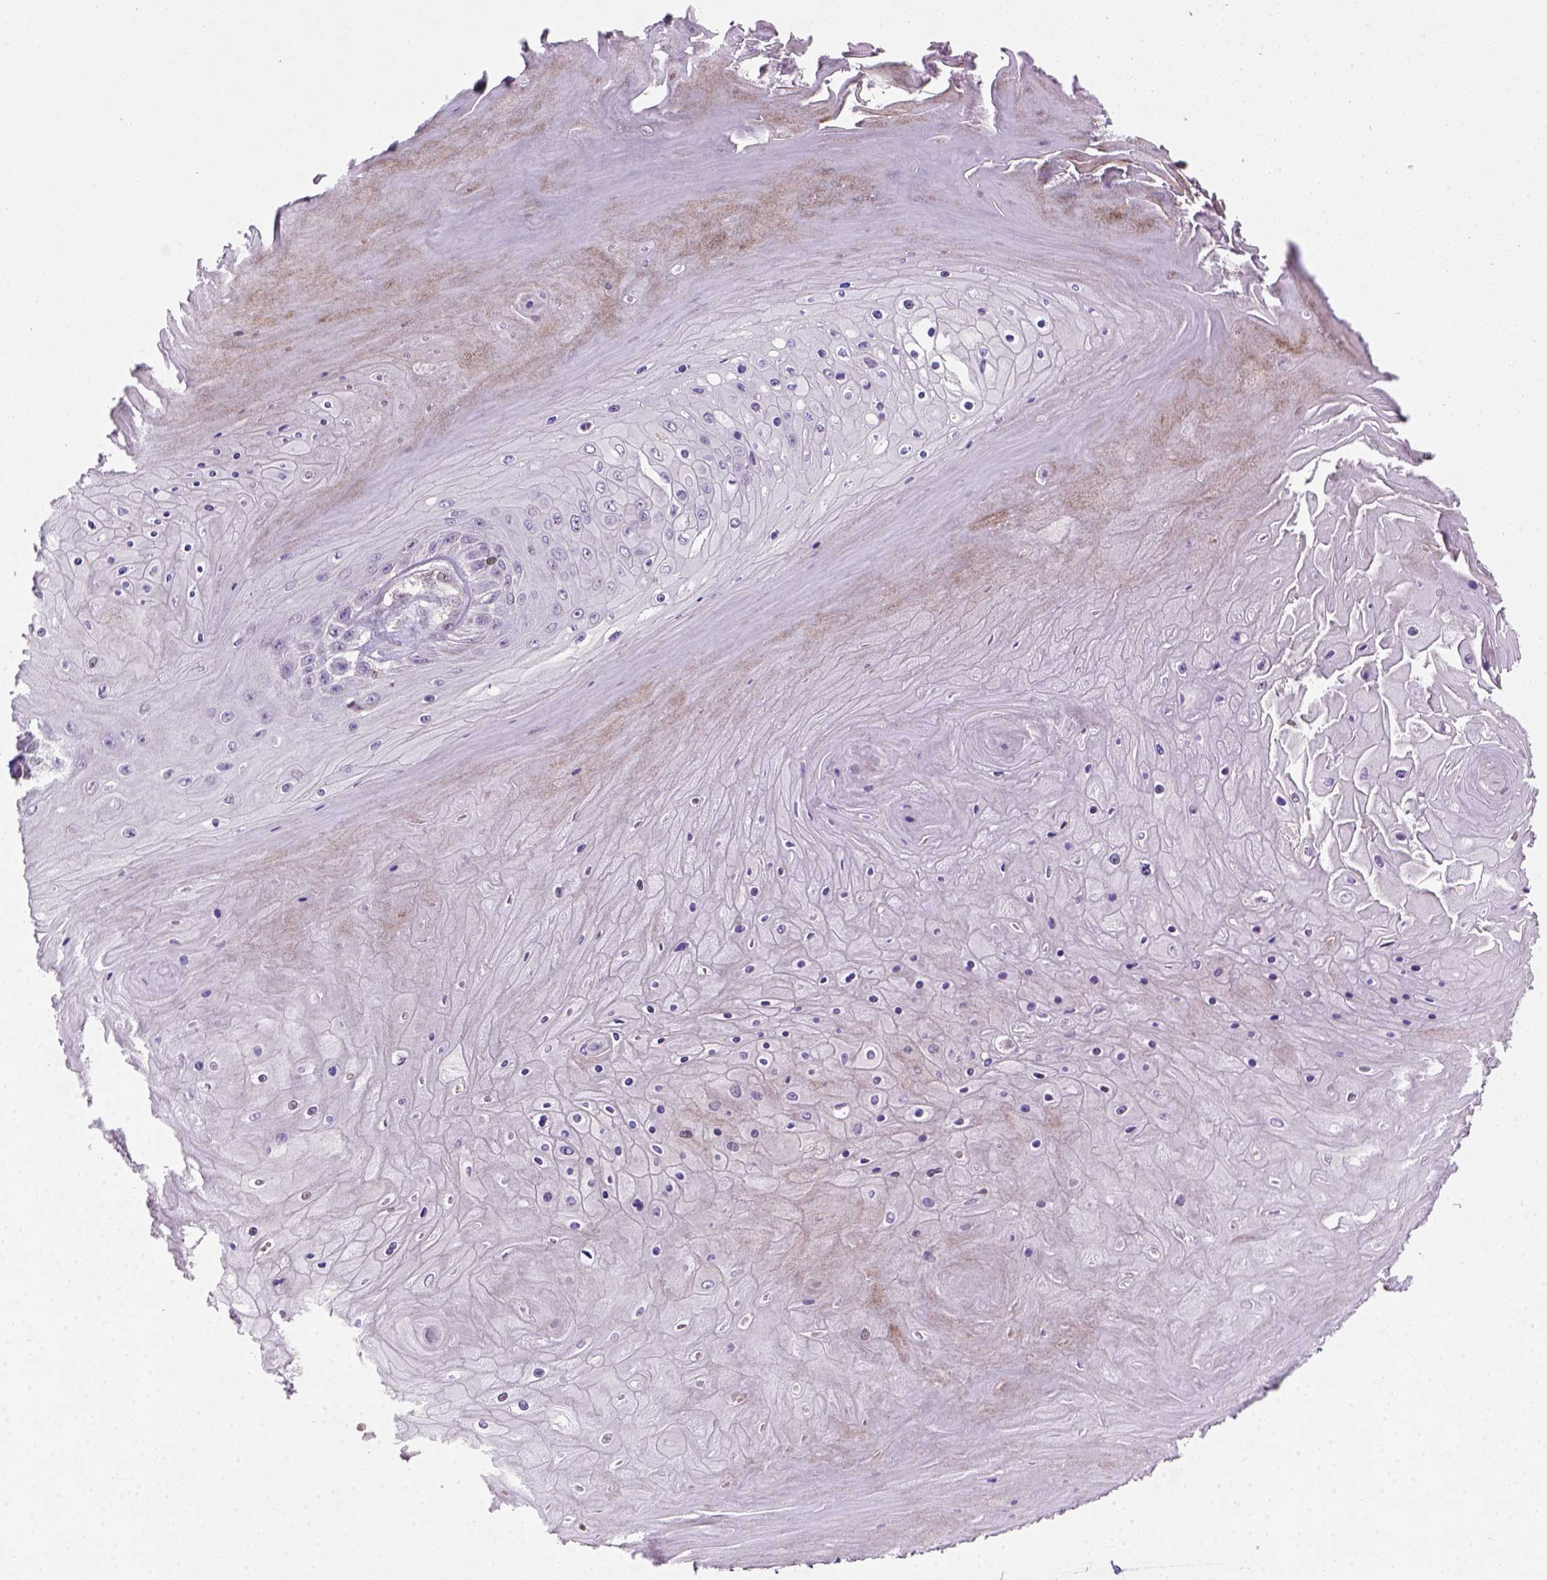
{"staining": {"intensity": "negative", "quantity": "none", "location": "none"}, "tissue": "skin cancer", "cell_type": "Tumor cells", "image_type": "cancer", "snomed": [{"axis": "morphology", "description": "Squamous cell carcinoma, NOS"}, {"axis": "topography", "description": "Skin"}], "caption": "IHC histopathology image of squamous cell carcinoma (skin) stained for a protein (brown), which displays no staining in tumor cells. (Brightfield microscopy of DAB (3,3'-diaminobenzidine) immunohistochemistry at high magnification).", "gene": "MGMT", "patient": {"sex": "male", "age": 62}}